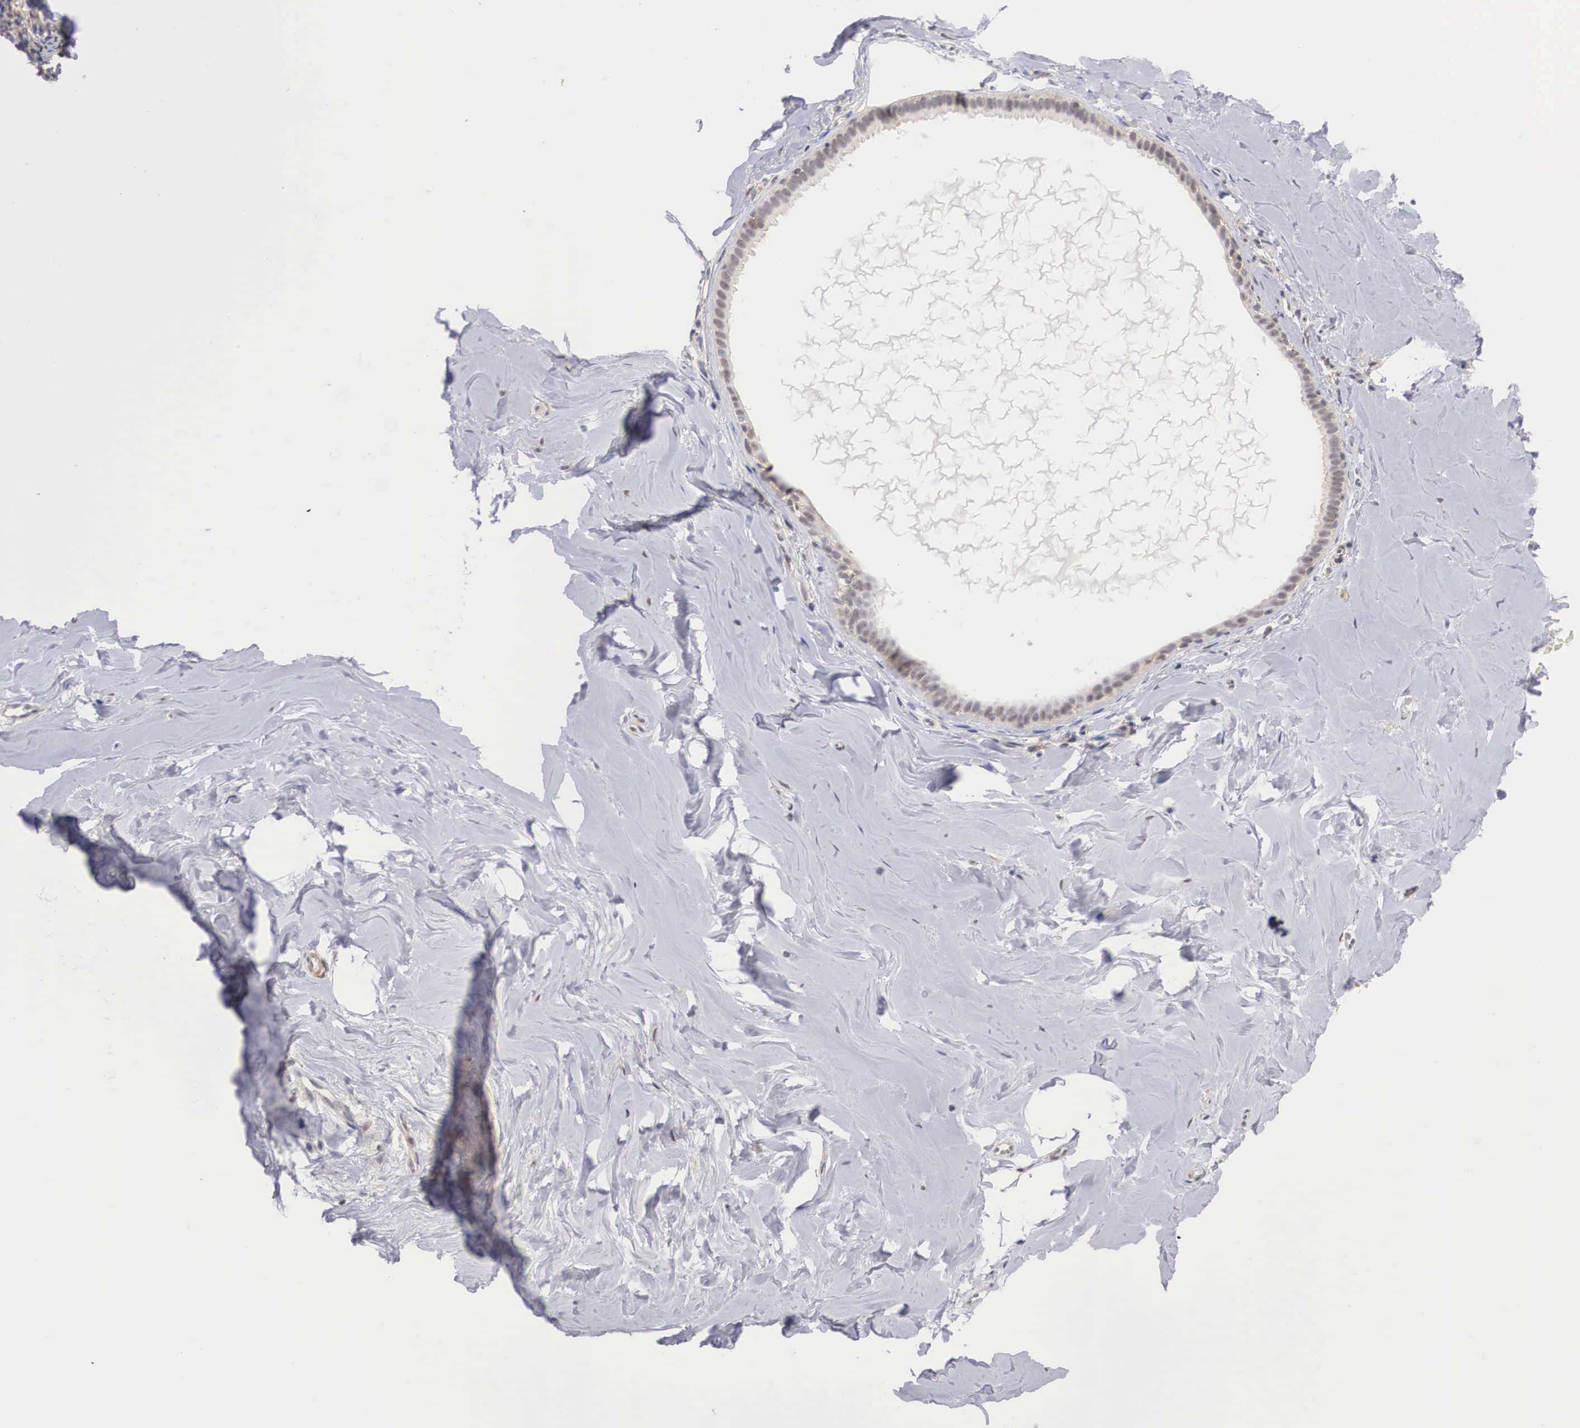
{"staining": {"intensity": "negative", "quantity": "none", "location": "none"}, "tissue": "breast", "cell_type": "Adipocytes", "image_type": "normal", "snomed": [{"axis": "morphology", "description": "Normal tissue, NOS"}, {"axis": "topography", "description": "Breast"}], "caption": "Immunohistochemistry (IHC) of normal breast exhibits no positivity in adipocytes.", "gene": "NR4A2", "patient": {"sex": "female", "age": 54}}